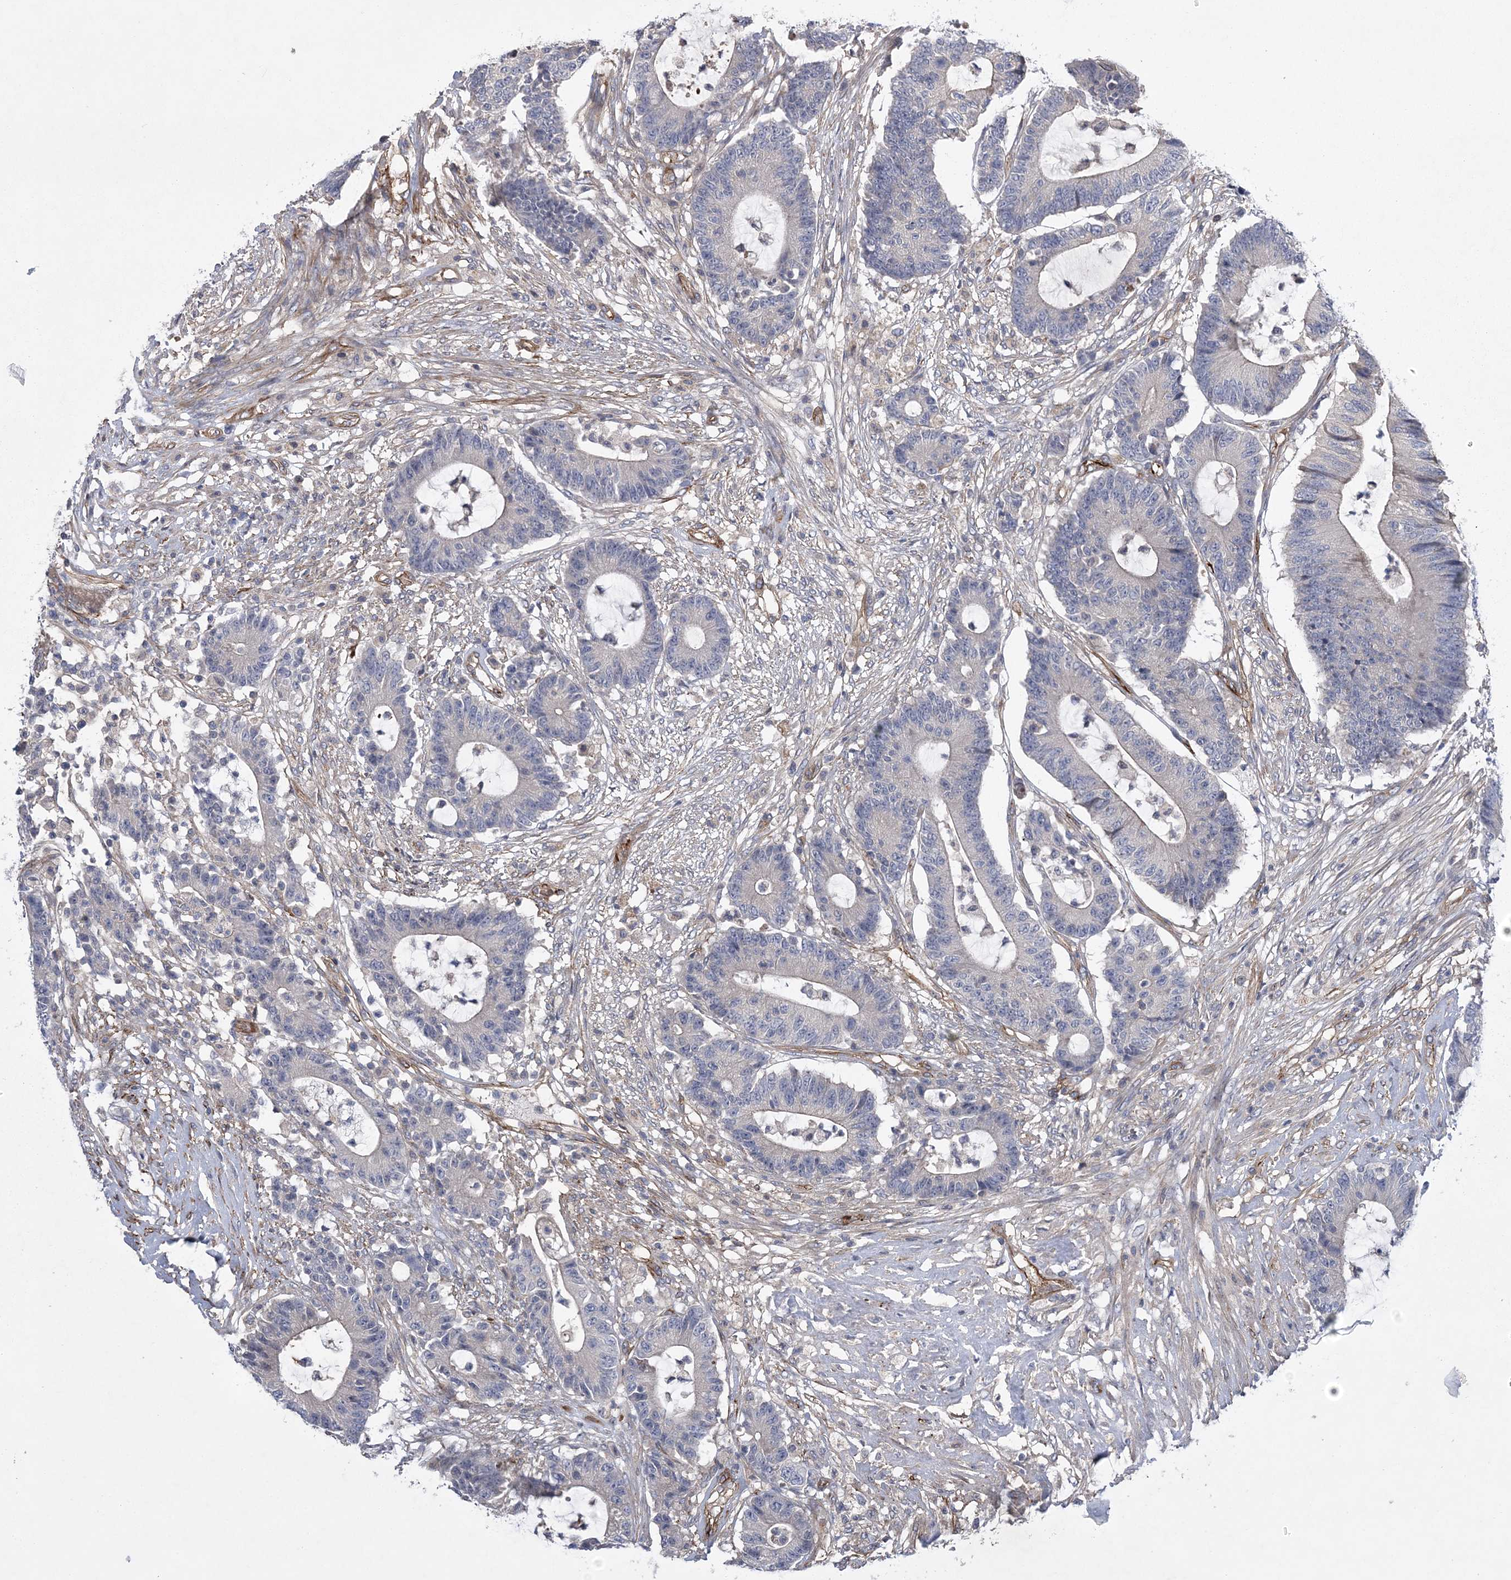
{"staining": {"intensity": "negative", "quantity": "none", "location": "none"}, "tissue": "colorectal cancer", "cell_type": "Tumor cells", "image_type": "cancer", "snomed": [{"axis": "morphology", "description": "Adenocarcinoma, NOS"}, {"axis": "topography", "description": "Colon"}], "caption": "Immunohistochemistry (IHC) histopathology image of colorectal cancer (adenocarcinoma) stained for a protein (brown), which reveals no staining in tumor cells.", "gene": "CALN1", "patient": {"sex": "female", "age": 84}}